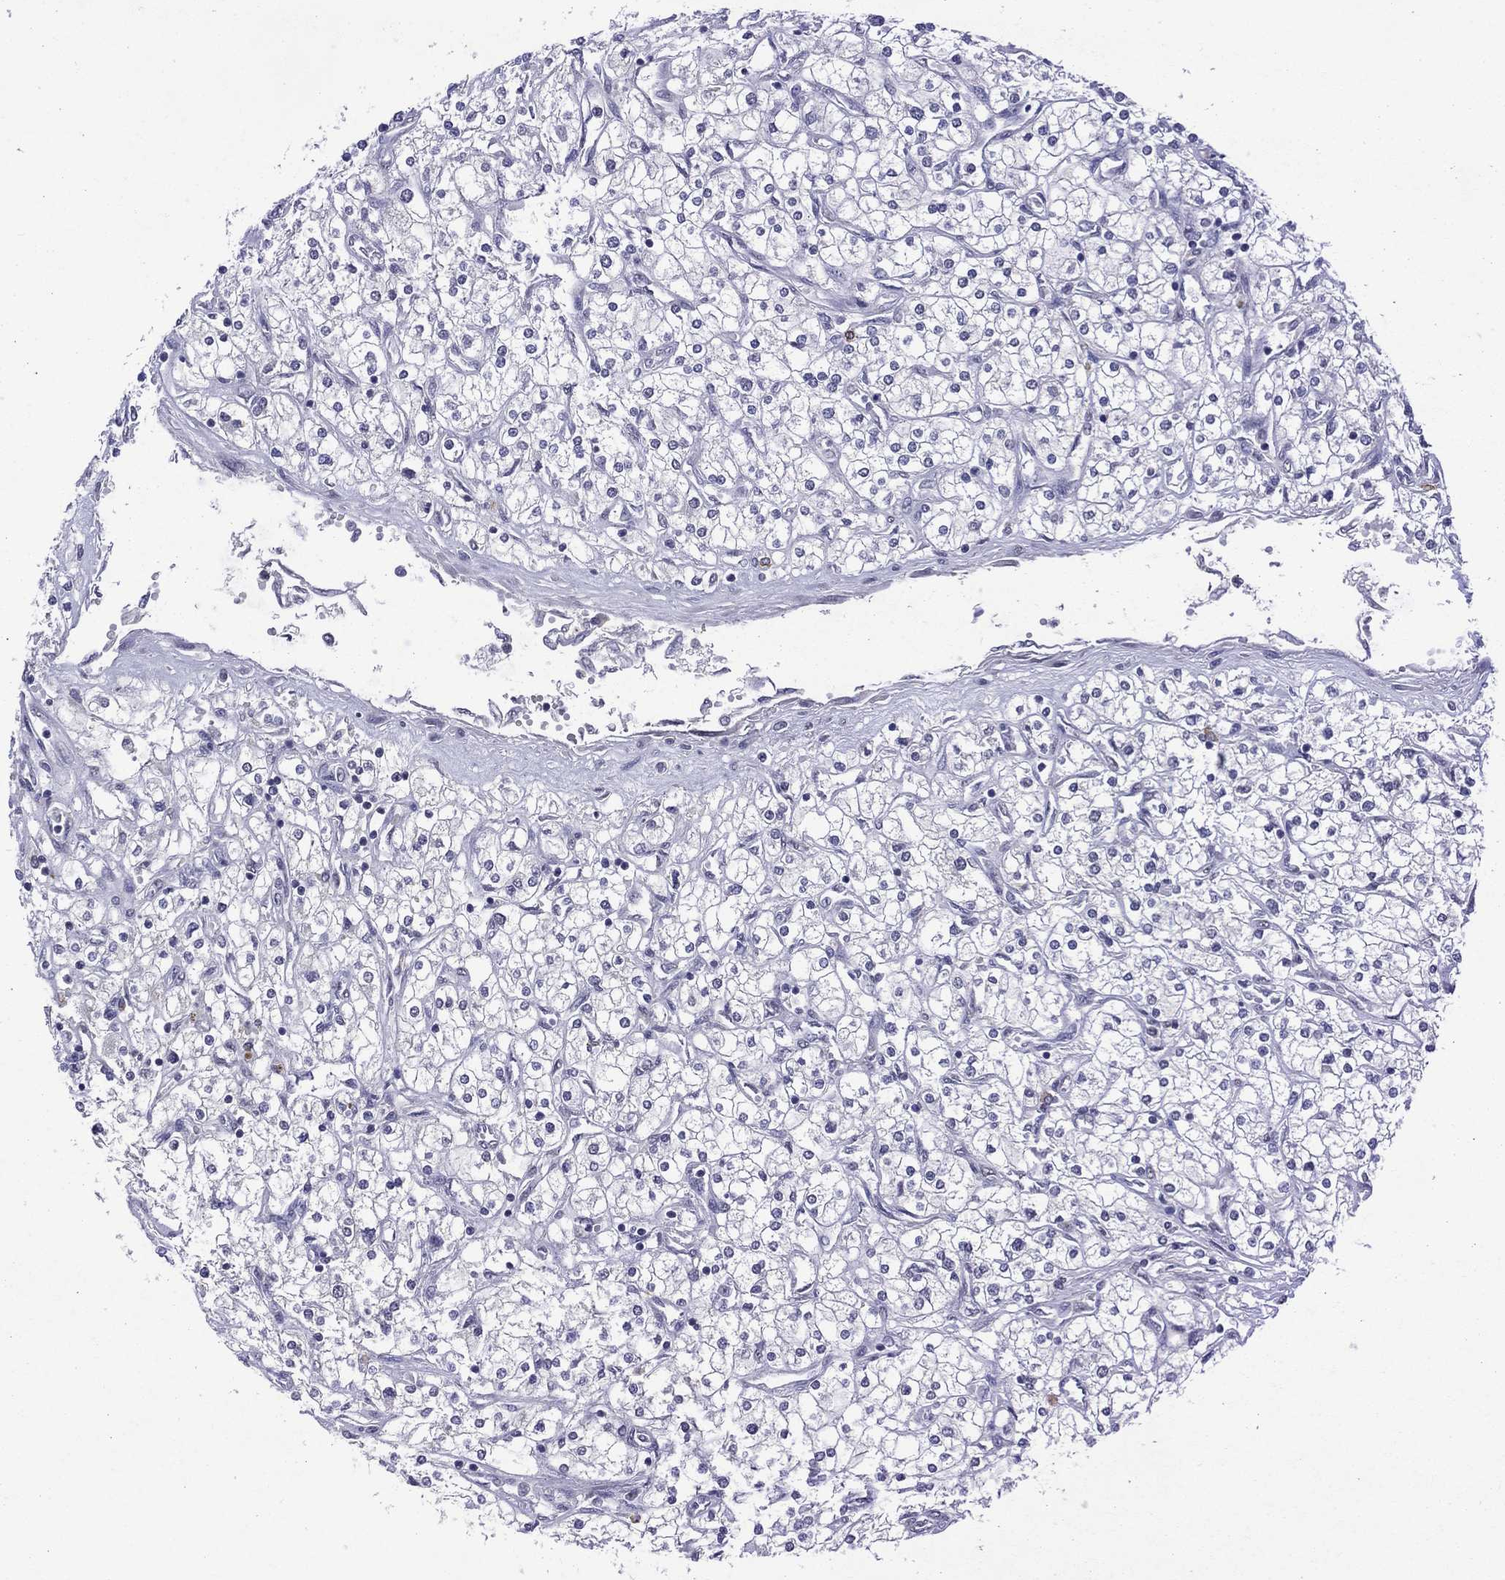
{"staining": {"intensity": "negative", "quantity": "none", "location": "none"}, "tissue": "renal cancer", "cell_type": "Tumor cells", "image_type": "cancer", "snomed": [{"axis": "morphology", "description": "Adenocarcinoma, NOS"}, {"axis": "topography", "description": "Kidney"}], "caption": "This is an immunohistochemistry micrograph of renal cancer. There is no positivity in tumor cells.", "gene": "ASB10", "patient": {"sex": "male", "age": 80}}